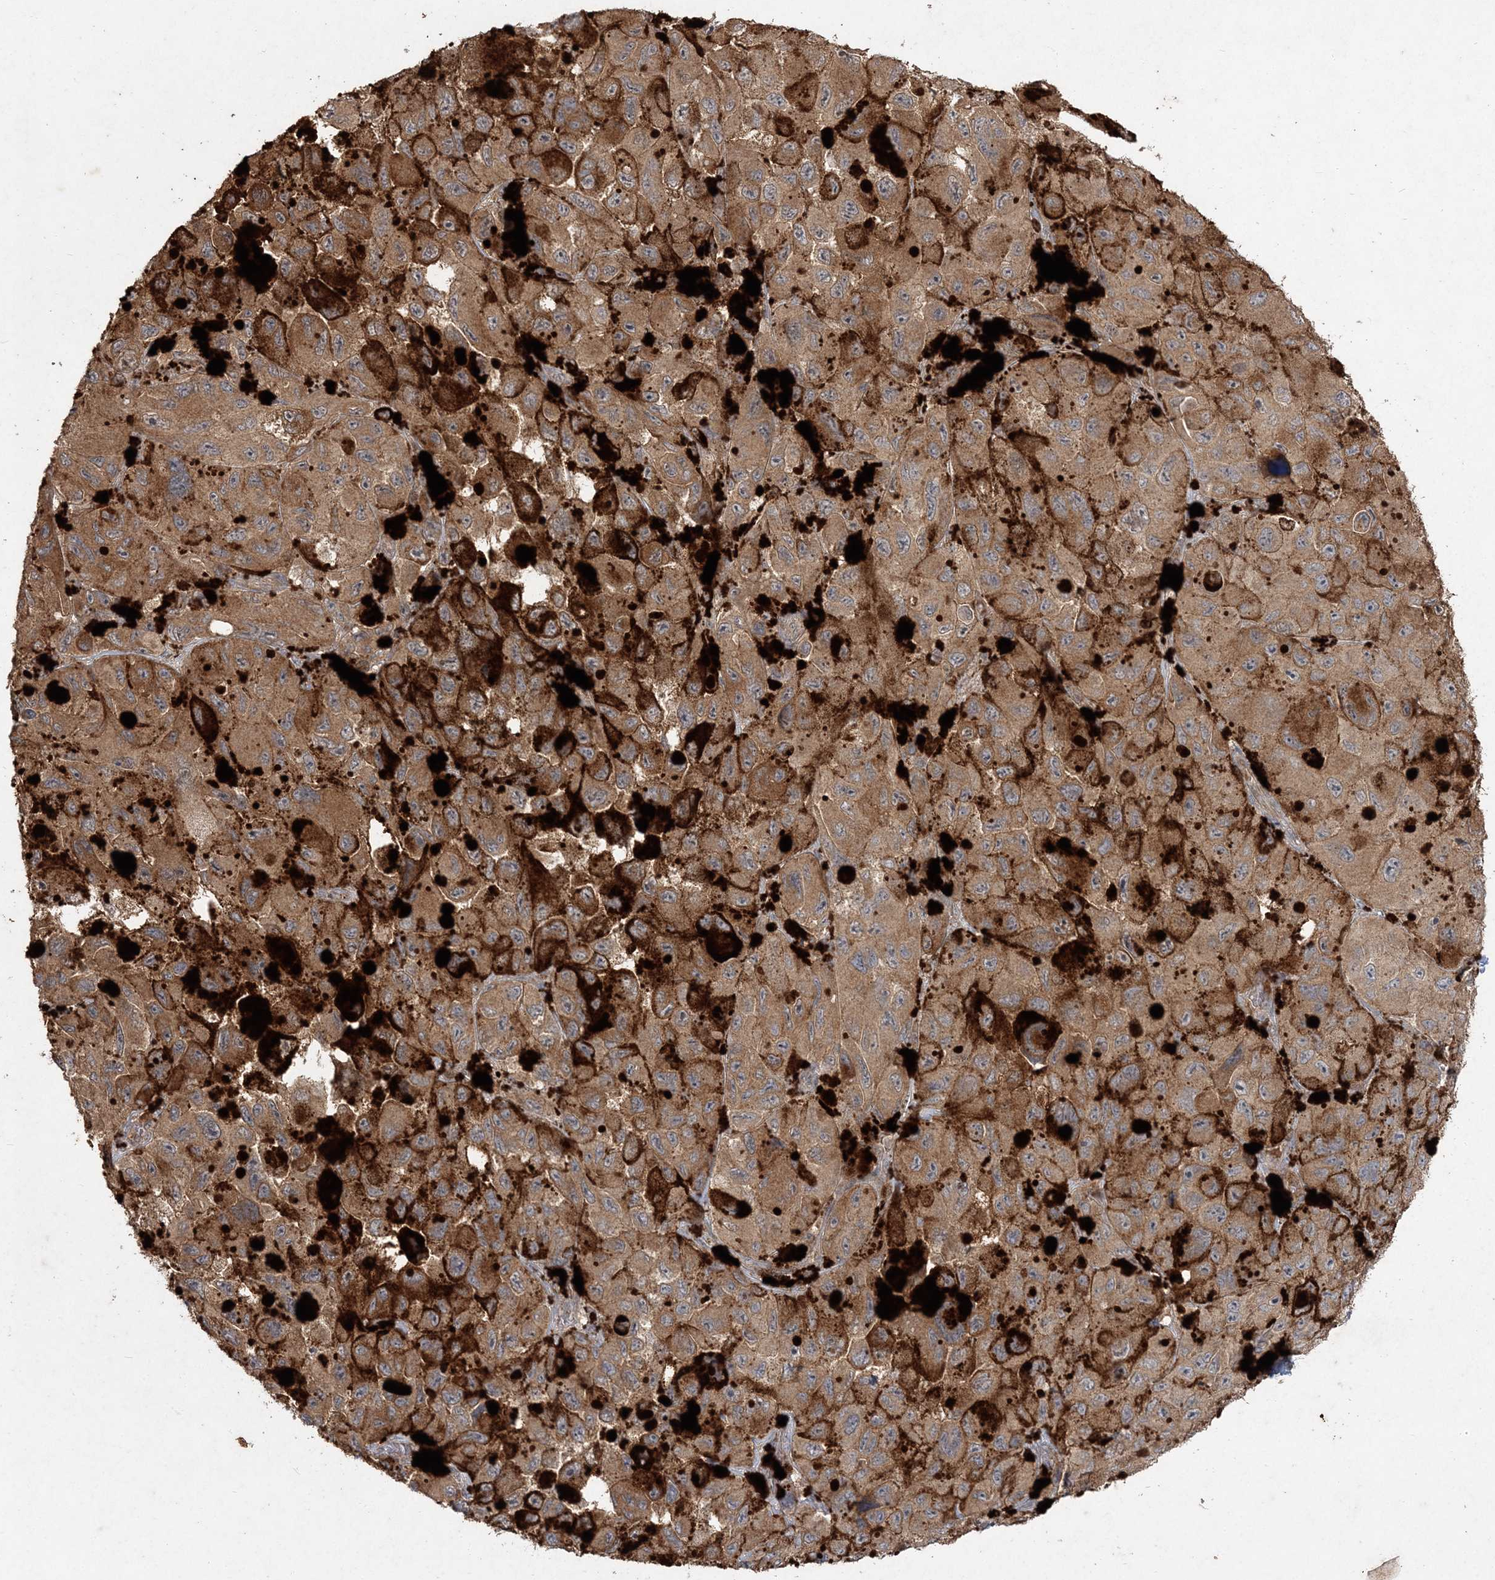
{"staining": {"intensity": "moderate", "quantity": ">75%", "location": "cytoplasmic/membranous"}, "tissue": "melanoma", "cell_type": "Tumor cells", "image_type": "cancer", "snomed": [{"axis": "morphology", "description": "Malignant melanoma, NOS"}, {"axis": "topography", "description": "Skin"}], "caption": "Approximately >75% of tumor cells in human malignant melanoma display moderate cytoplasmic/membranous protein expression as visualized by brown immunohistochemical staining.", "gene": "SPRY1", "patient": {"sex": "female", "age": 73}}